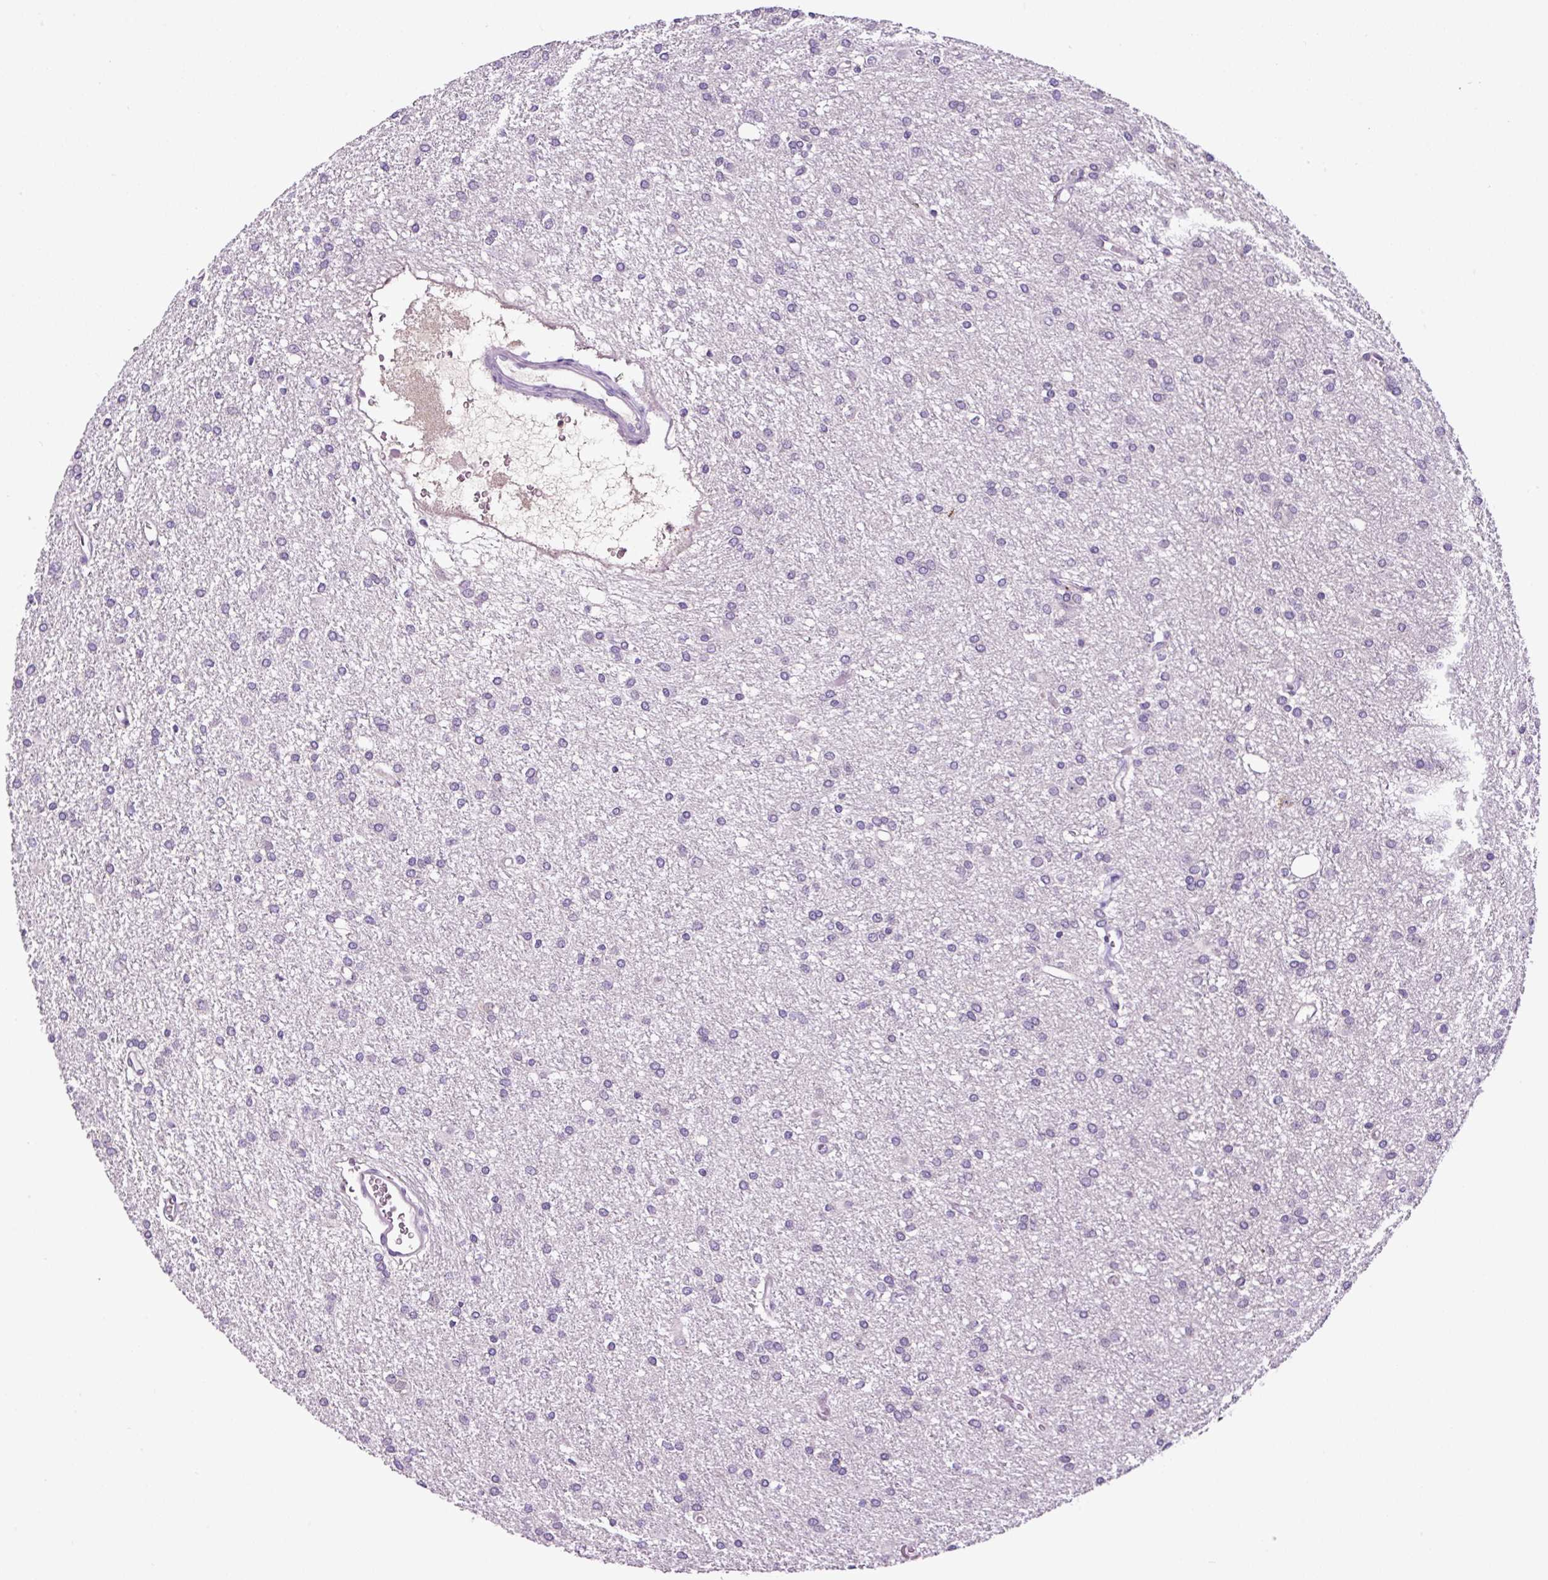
{"staining": {"intensity": "negative", "quantity": "none", "location": "none"}, "tissue": "glioma", "cell_type": "Tumor cells", "image_type": "cancer", "snomed": [{"axis": "morphology", "description": "Glioma, malignant, High grade"}, {"axis": "topography", "description": "Brain"}], "caption": "Immunohistochemistry (IHC) of human glioma reveals no positivity in tumor cells. The staining is performed using DAB (3,3'-diaminobenzidine) brown chromogen with nuclei counter-stained in using hematoxylin.", "gene": "TAFA3", "patient": {"sex": "female", "age": 50}}